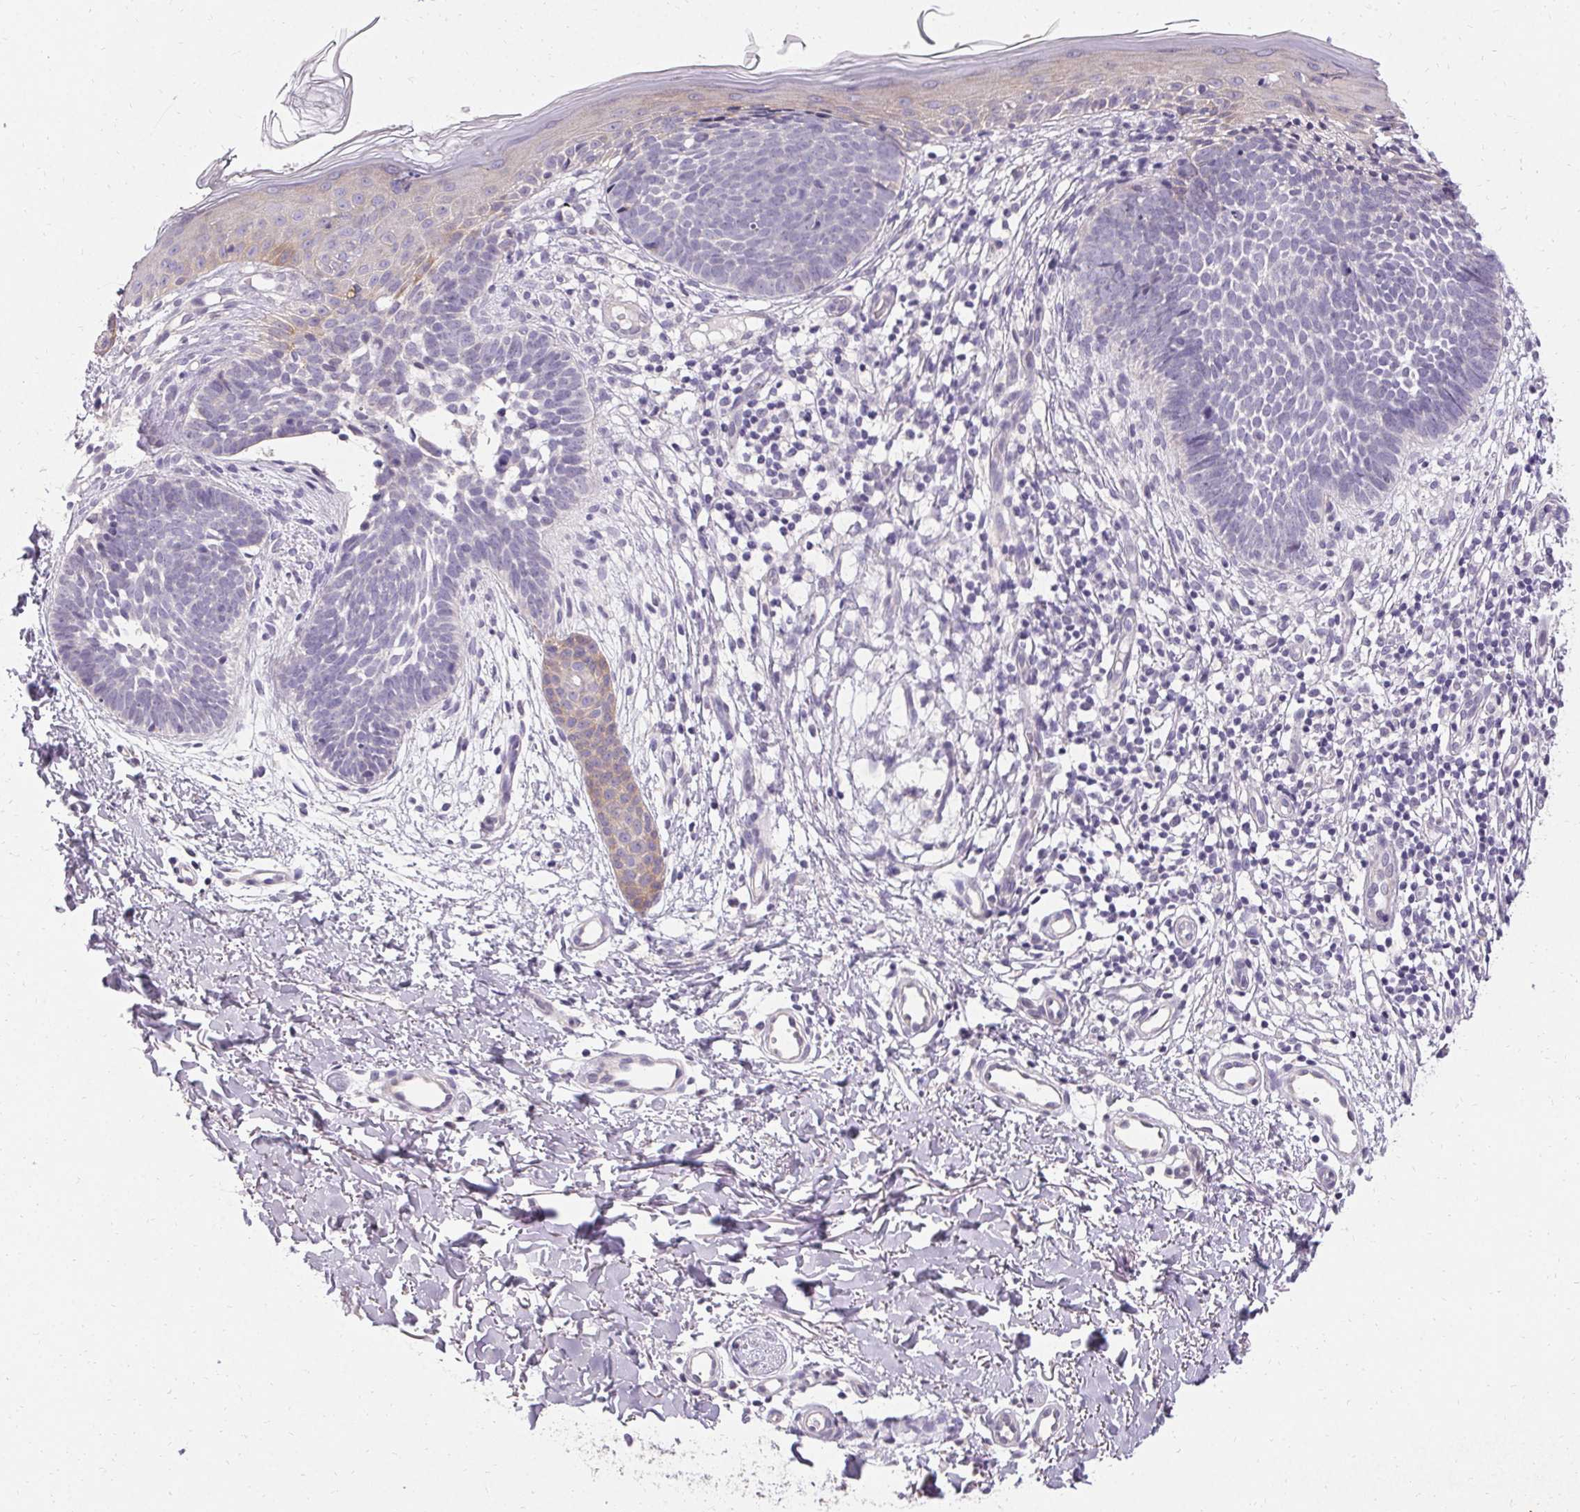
{"staining": {"intensity": "negative", "quantity": "none", "location": "none"}, "tissue": "skin cancer", "cell_type": "Tumor cells", "image_type": "cancer", "snomed": [{"axis": "morphology", "description": "Basal cell carcinoma"}, {"axis": "topography", "description": "Skin"}], "caption": "Tumor cells show no significant protein positivity in skin cancer. (Immunohistochemistry (ihc), brightfield microscopy, high magnification).", "gene": "HSD17B3", "patient": {"sex": "female", "age": 51}}